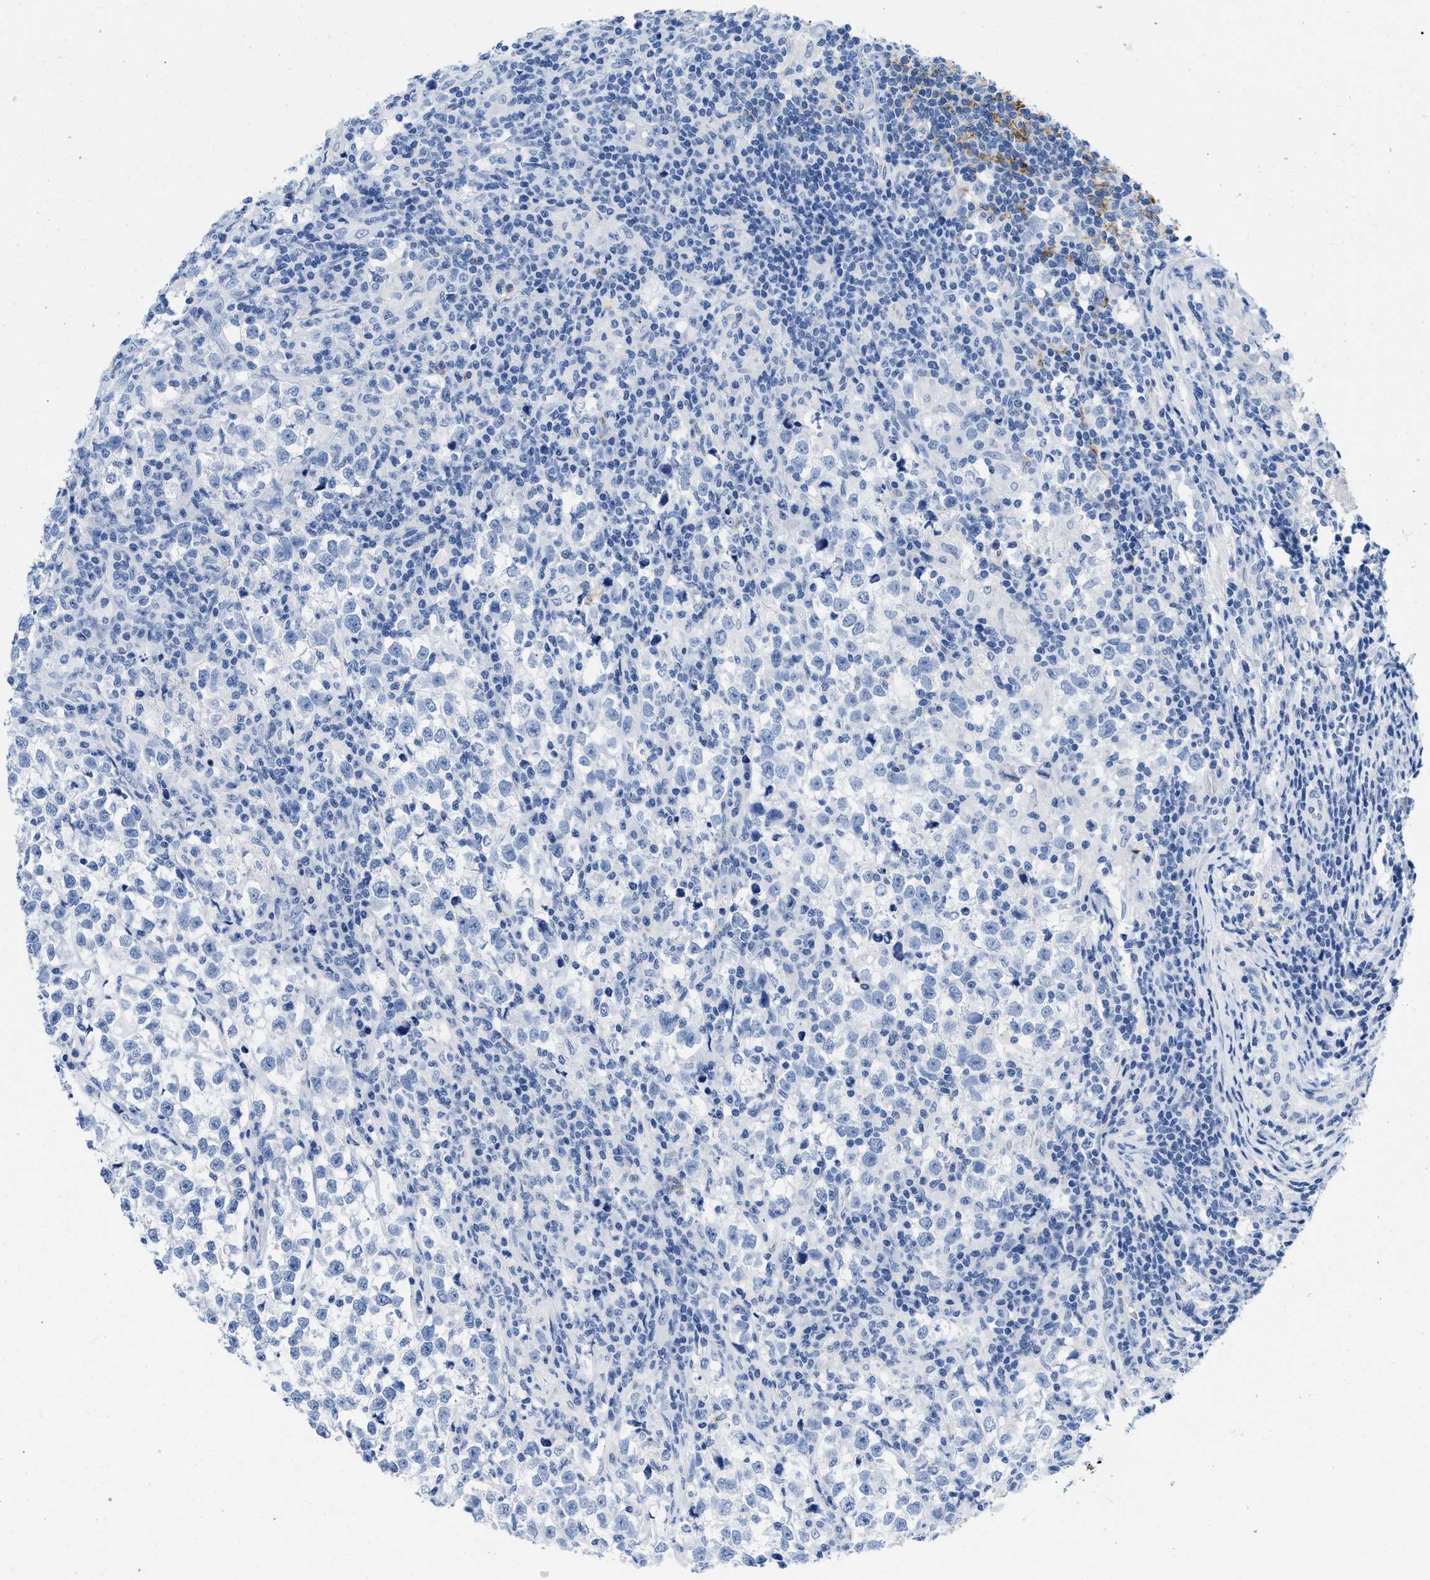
{"staining": {"intensity": "negative", "quantity": "none", "location": "none"}, "tissue": "testis cancer", "cell_type": "Tumor cells", "image_type": "cancer", "snomed": [{"axis": "morphology", "description": "Normal tissue, NOS"}, {"axis": "morphology", "description": "Seminoma, NOS"}, {"axis": "topography", "description": "Testis"}], "caption": "An immunohistochemistry (IHC) image of testis cancer (seminoma) is shown. There is no staining in tumor cells of testis cancer (seminoma).", "gene": "CR1", "patient": {"sex": "male", "age": 43}}